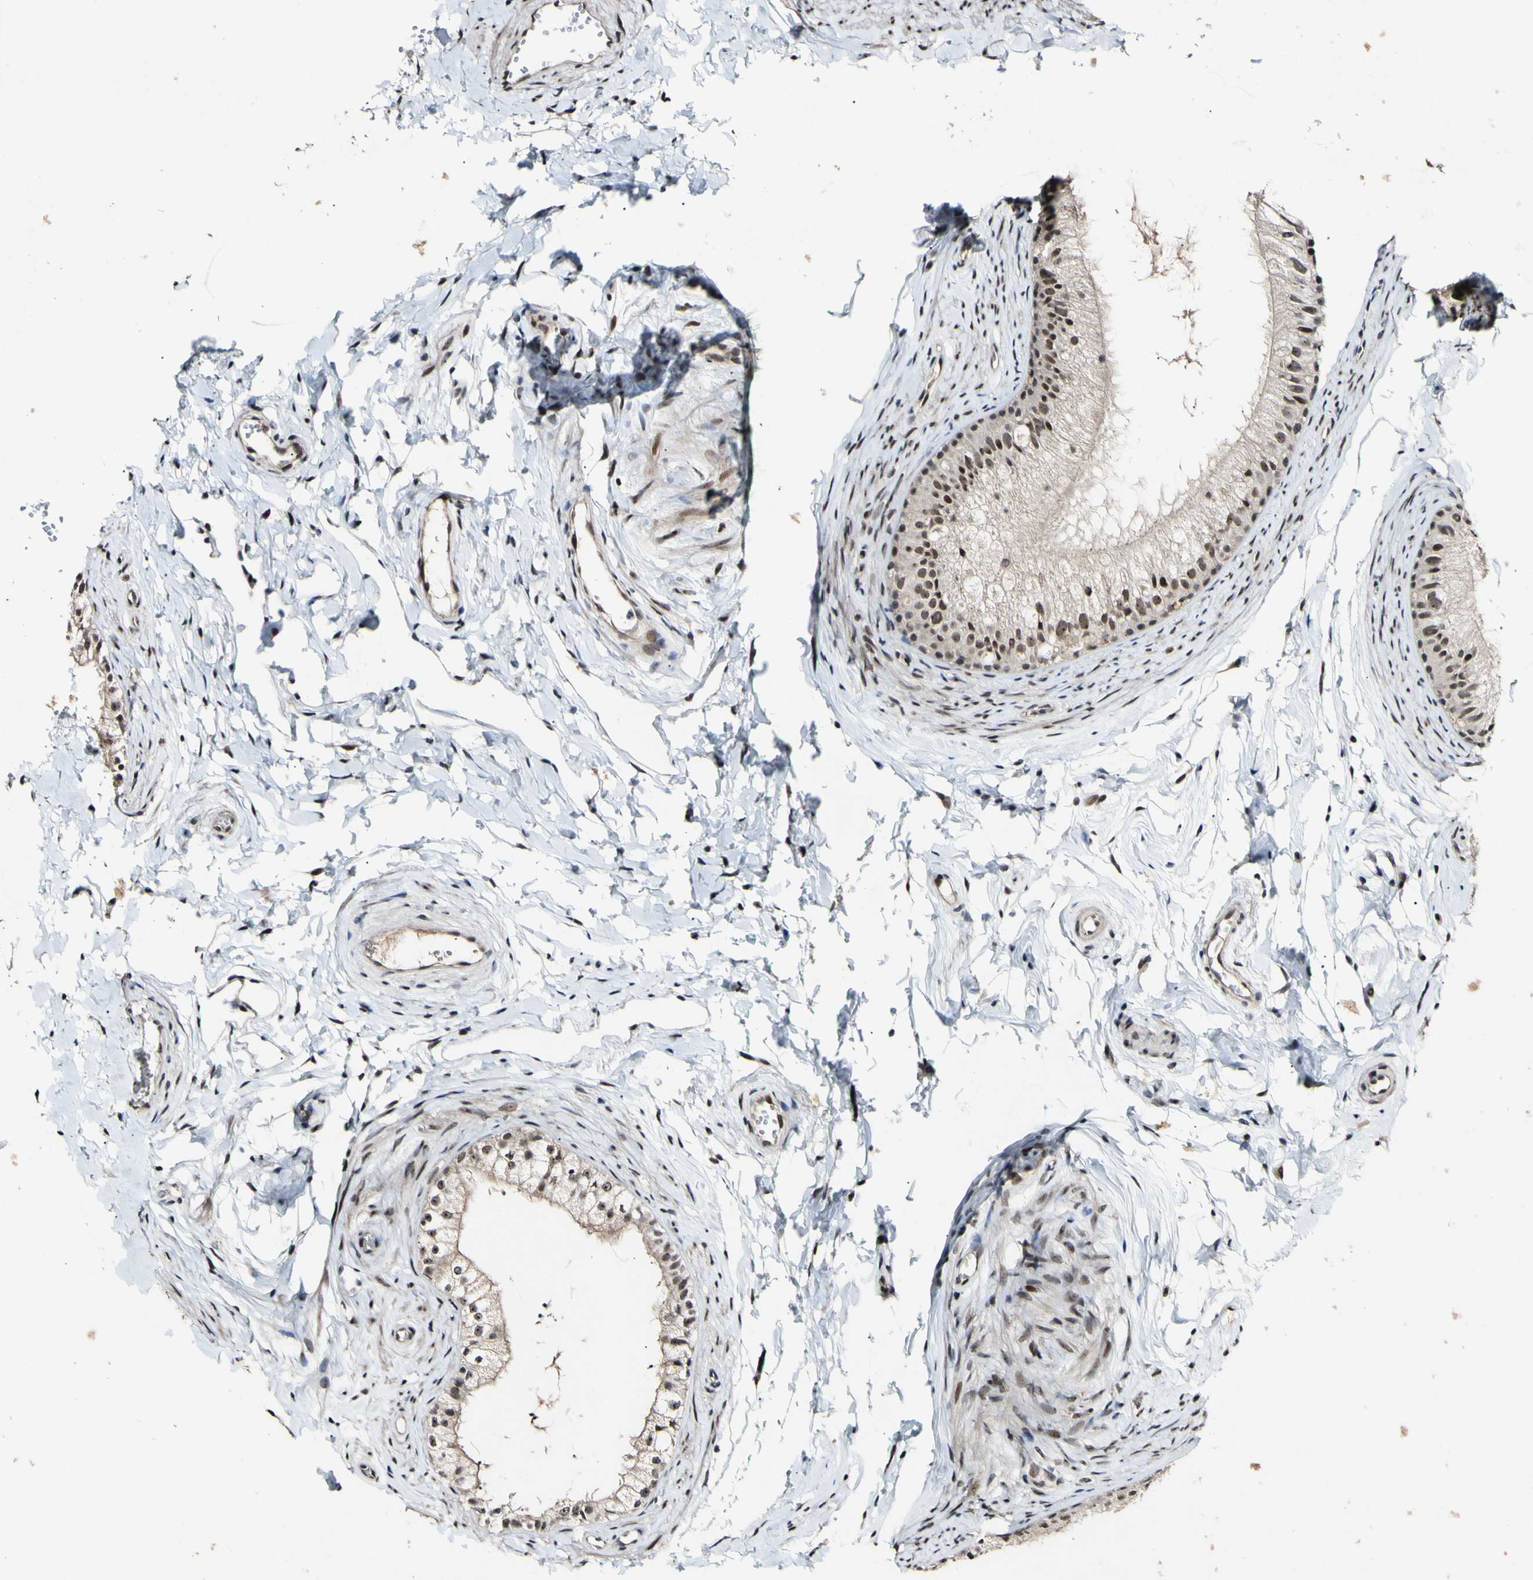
{"staining": {"intensity": "moderate", "quantity": ">75%", "location": "cytoplasmic/membranous,nuclear"}, "tissue": "epididymis", "cell_type": "Glandular cells", "image_type": "normal", "snomed": [{"axis": "morphology", "description": "Normal tissue, NOS"}, {"axis": "topography", "description": "Epididymis"}], "caption": "Glandular cells show moderate cytoplasmic/membranous,nuclear expression in about >75% of cells in benign epididymis.", "gene": "POLR2F", "patient": {"sex": "male", "age": 56}}